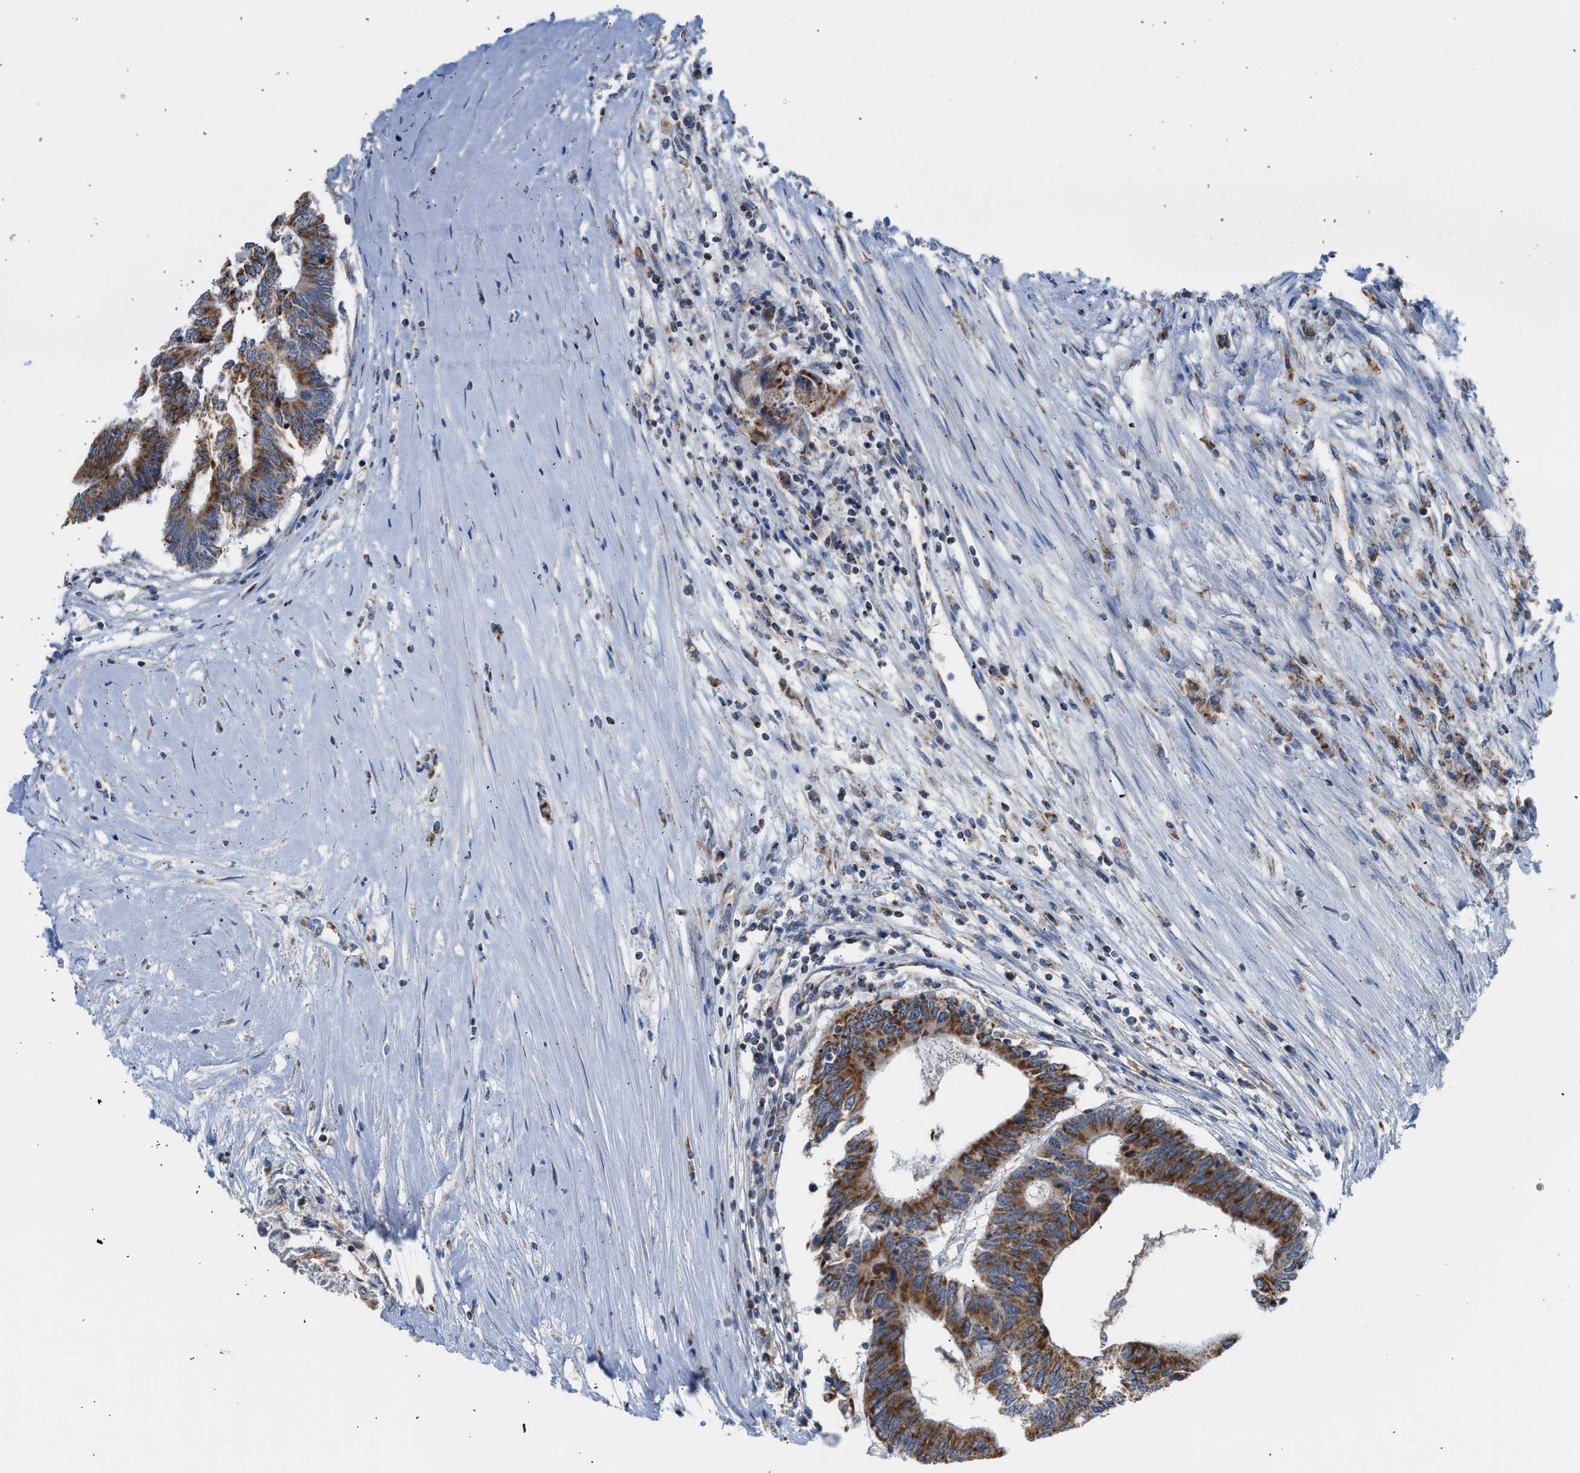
{"staining": {"intensity": "strong", "quantity": ">75%", "location": "cytoplasmic/membranous"}, "tissue": "colorectal cancer", "cell_type": "Tumor cells", "image_type": "cancer", "snomed": [{"axis": "morphology", "description": "Adenocarcinoma, NOS"}, {"axis": "topography", "description": "Rectum"}], "caption": "Immunohistochemistry of adenocarcinoma (colorectal) exhibits high levels of strong cytoplasmic/membranous positivity in about >75% of tumor cells.", "gene": "GOT2", "patient": {"sex": "male", "age": 63}}